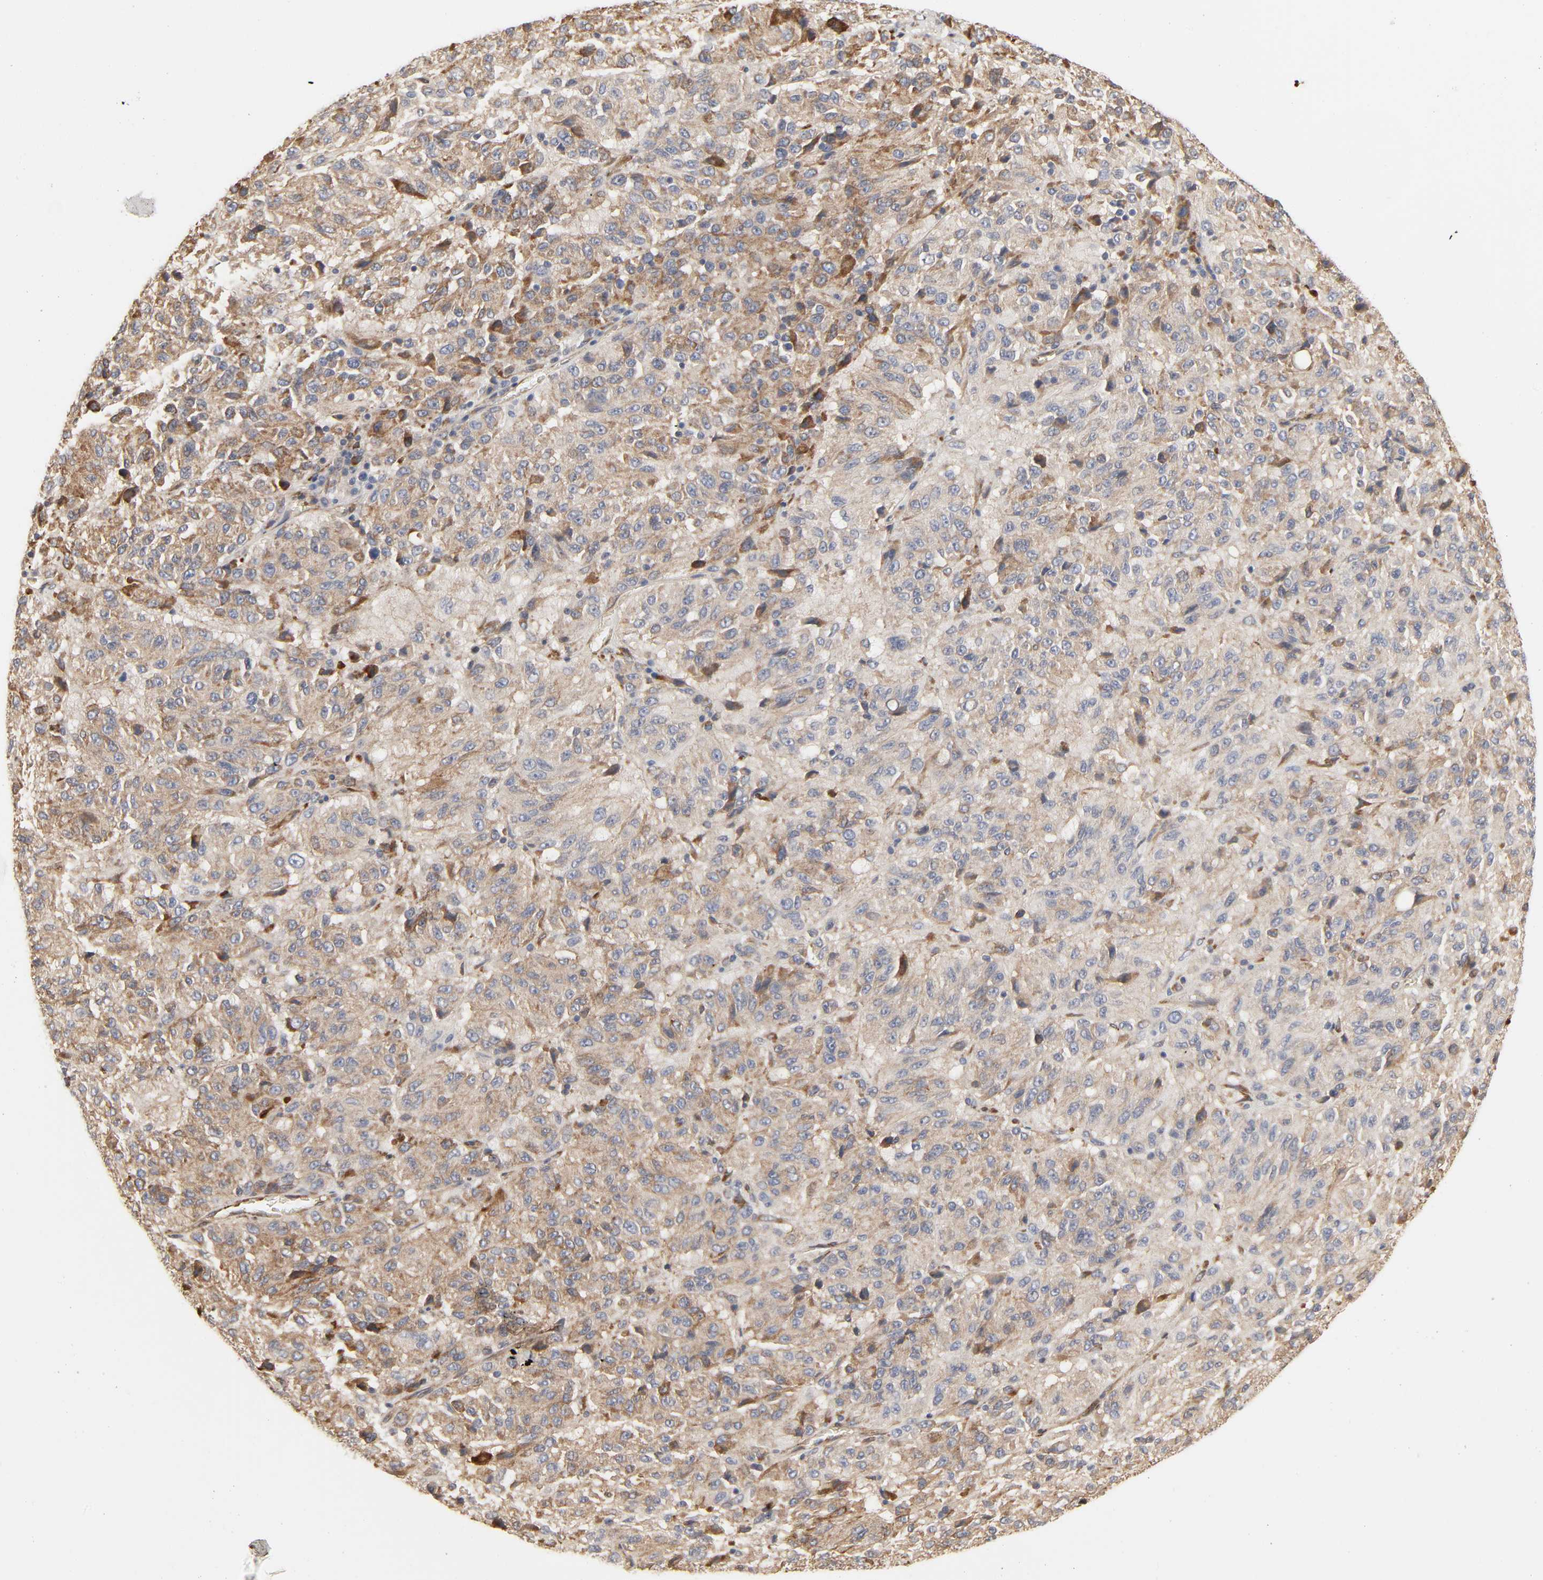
{"staining": {"intensity": "moderate", "quantity": ">75%", "location": "cytoplasmic/membranous"}, "tissue": "melanoma", "cell_type": "Tumor cells", "image_type": "cancer", "snomed": [{"axis": "morphology", "description": "Malignant melanoma, Metastatic site"}, {"axis": "topography", "description": "Lung"}], "caption": "An IHC photomicrograph of neoplastic tissue is shown. Protein staining in brown labels moderate cytoplasmic/membranous positivity in malignant melanoma (metastatic site) within tumor cells.", "gene": "NDRG2", "patient": {"sex": "male", "age": 64}}